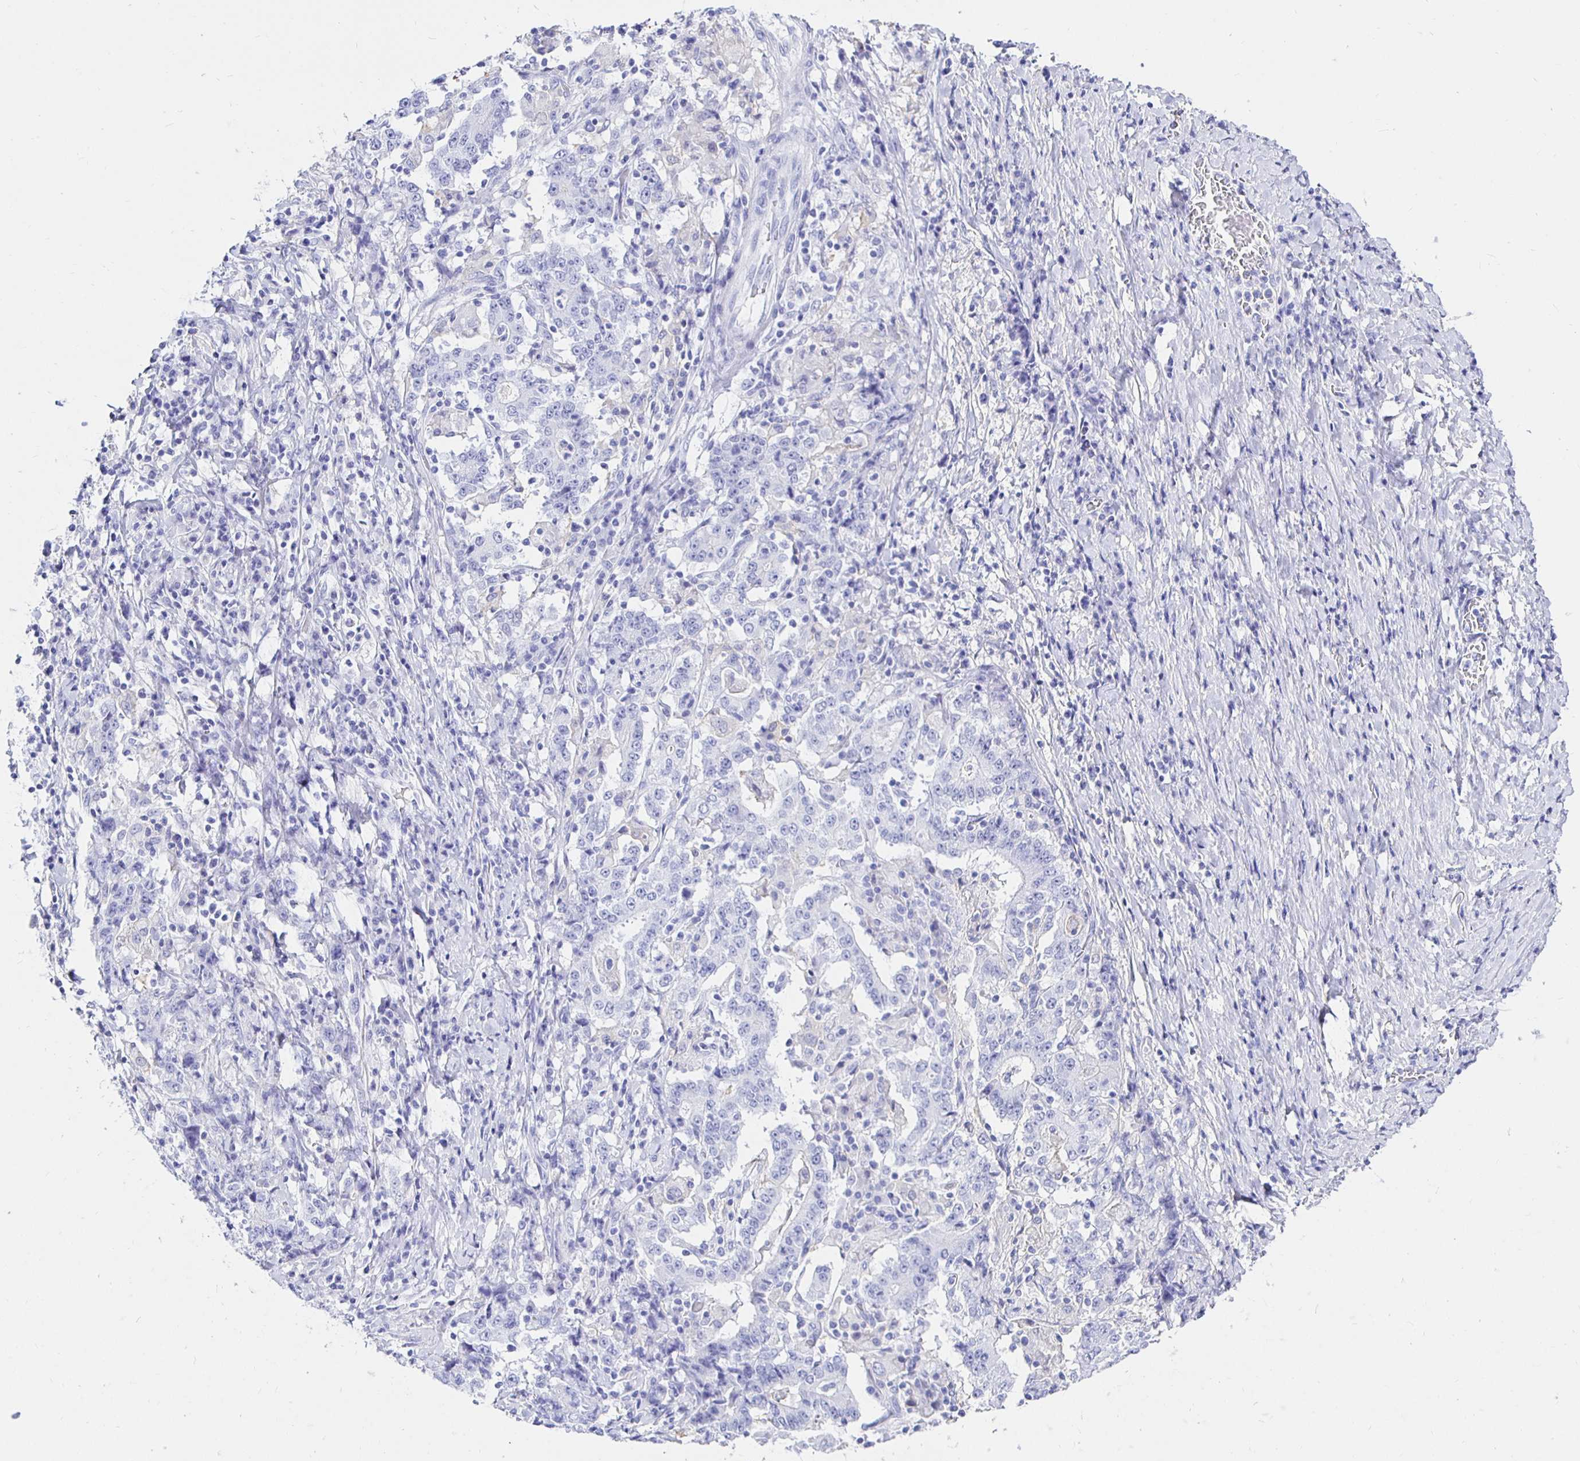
{"staining": {"intensity": "negative", "quantity": "none", "location": "none"}, "tissue": "stomach cancer", "cell_type": "Tumor cells", "image_type": "cancer", "snomed": [{"axis": "morphology", "description": "Normal tissue, NOS"}, {"axis": "morphology", "description": "Adenocarcinoma, NOS"}, {"axis": "topography", "description": "Stomach, upper"}, {"axis": "topography", "description": "Stomach"}], "caption": "There is no significant expression in tumor cells of stomach cancer.", "gene": "UMOD", "patient": {"sex": "male", "age": 59}}